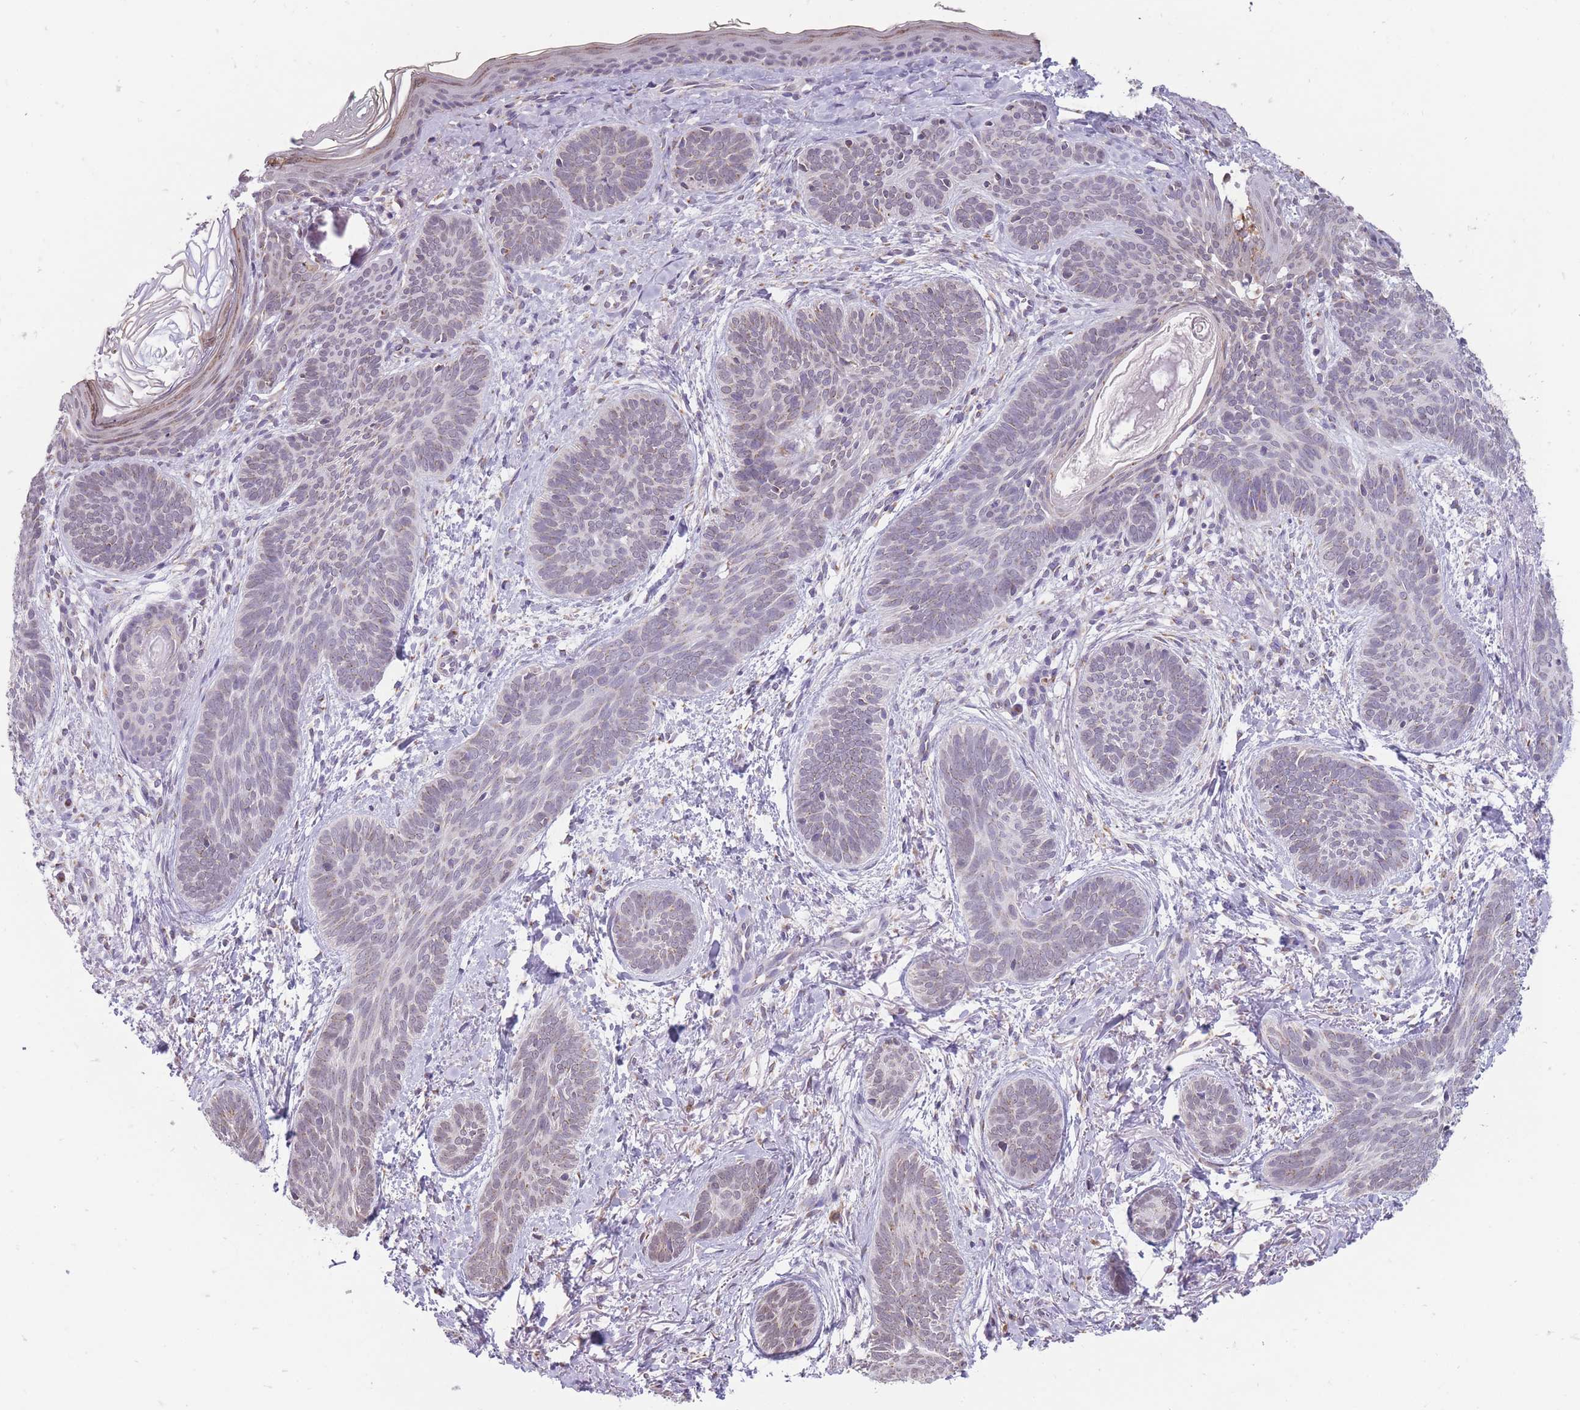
{"staining": {"intensity": "negative", "quantity": "none", "location": "none"}, "tissue": "skin cancer", "cell_type": "Tumor cells", "image_type": "cancer", "snomed": [{"axis": "morphology", "description": "Basal cell carcinoma"}, {"axis": "topography", "description": "Skin"}], "caption": "This is an immunohistochemistry (IHC) histopathology image of skin cancer (basal cell carcinoma). There is no expression in tumor cells.", "gene": "NELL1", "patient": {"sex": "female", "age": 81}}